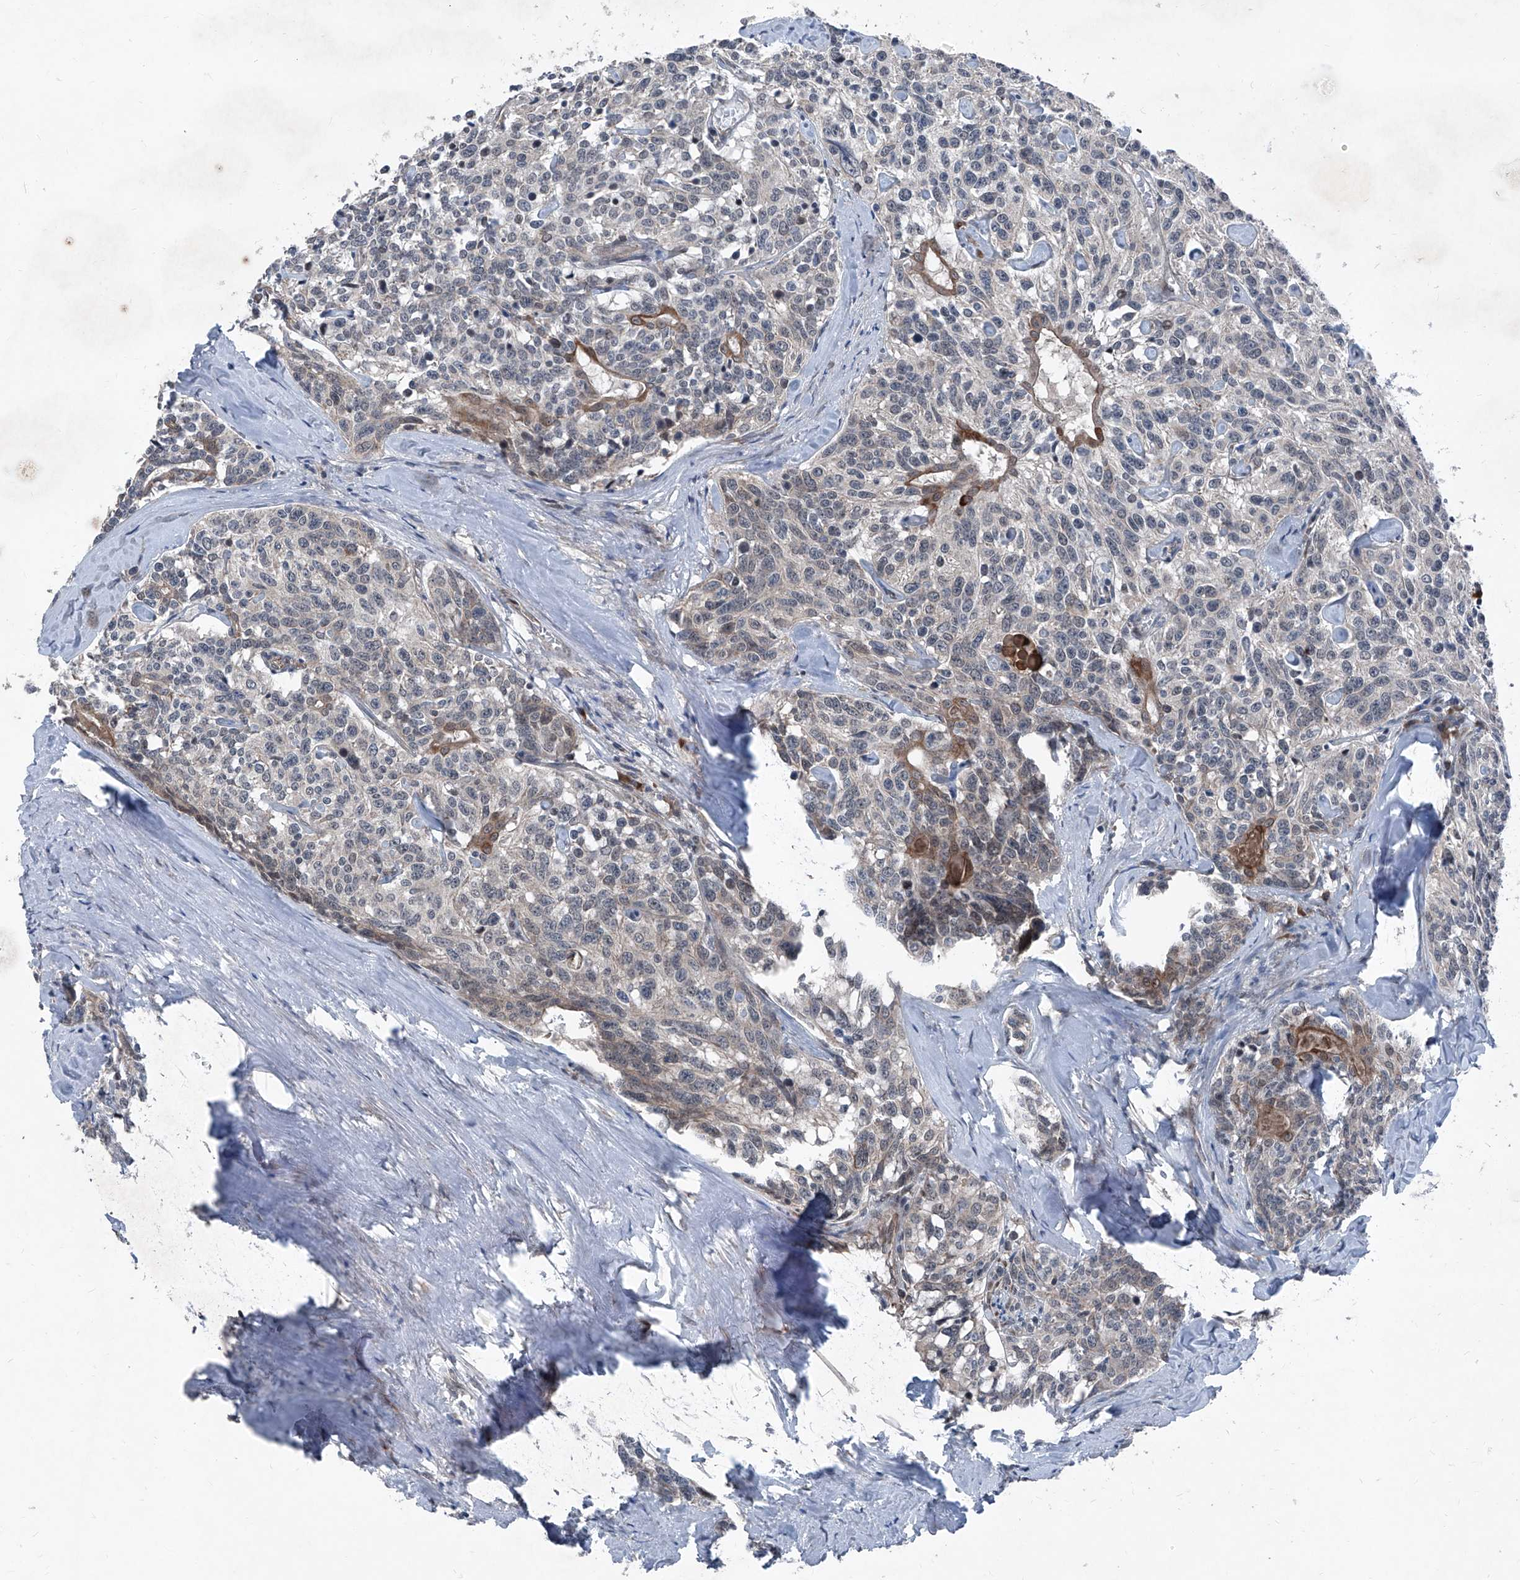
{"staining": {"intensity": "negative", "quantity": "none", "location": "none"}, "tissue": "carcinoid", "cell_type": "Tumor cells", "image_type": "cancer", "snomed": [{"axis": "morphology", "description": "Carcinoid, malignant, NOS"}, {"axis": "topography", "description": "Lung"}], "caption": "Immunohistochemical staining of human carcinoid exhibits no significant staining in tumor cells.", "gene": "COA7", "patient": {"sex": "female", "age": 46}}